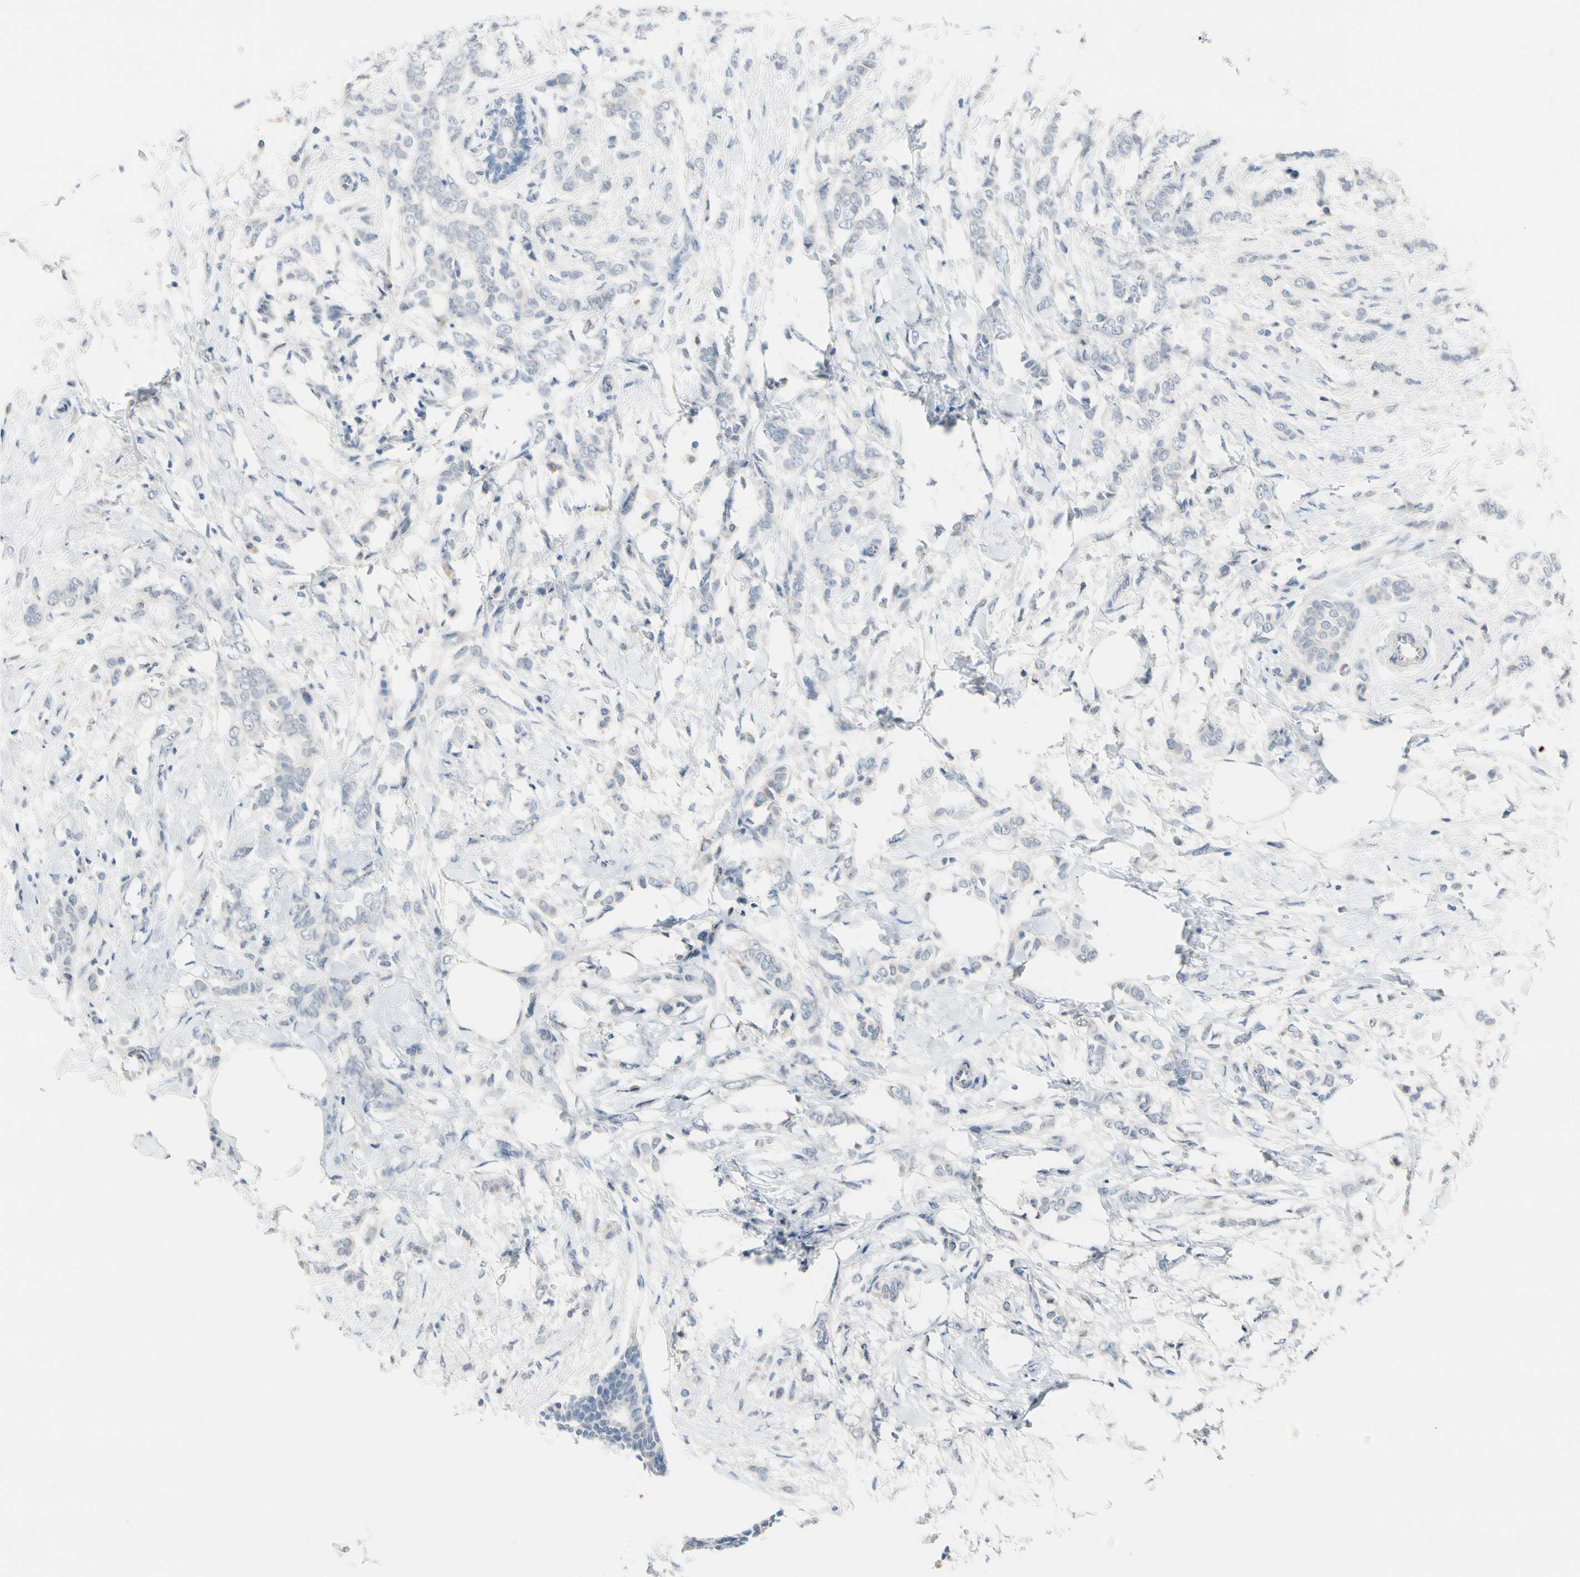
{"staining": {"intensity": "negative", "quantity": "none", "location": "none"}, "tissue": "breast cancer", "cell_type": "Tumor cells", "image_type": "cancer", "snomed": [{"axis": "morphology", "description": "Lobular carcinoma, in situ"}, {"axis": "morphology", "description": "Lobular carcinoma"}, {"axis": "topography", "description": "Breast"}], "caption": "This histopathology image is of lobular carcinoma (breast) stained with immunohistochemistry to label a protein in brown with the nuclei are counter-stained blue. There is no staining in tumor cells.", "gene": "CNDP1", "patient": {"sex": "female", "age": 41}}